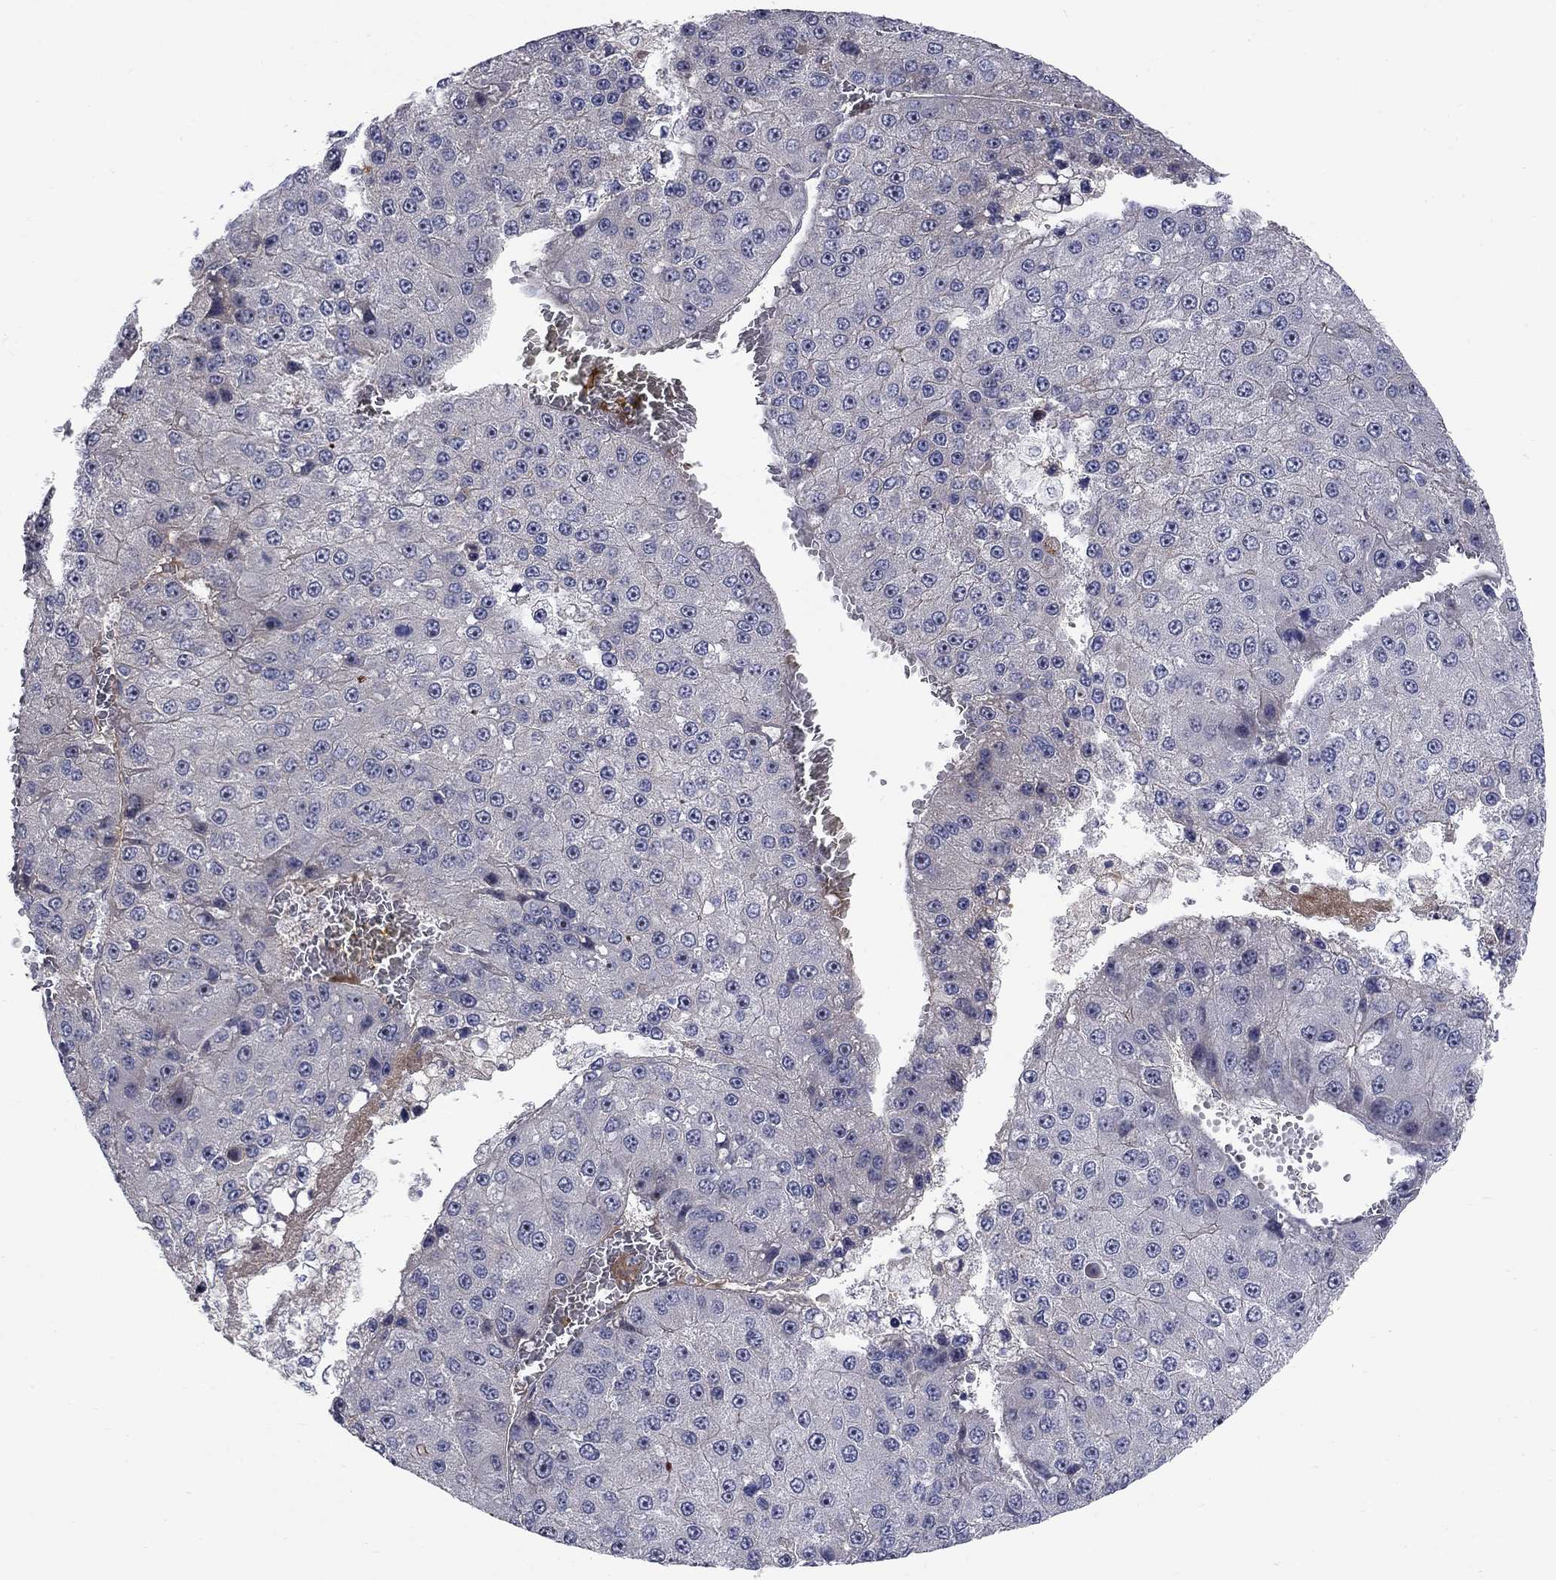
{"staining": {"intensity": "negative", "quantity": "none", "location": "none"}, "tissue": "liver cancer", "cell_type": "Tumor cells", "image_type": "cancer", "snomed": [{"axis": "morphology", "description": "Carcinoma, Hepatocellular, NOS"}, {"axis": "topography", "description": "Liver"}], "caption": "There is no significant expression in tumor cells of liver cancer. (Immunohistochemistry, brightfield microscopy, high magnification).", "gene": "SLC1A1", "patient": {"sex": "female", "age": 73}}